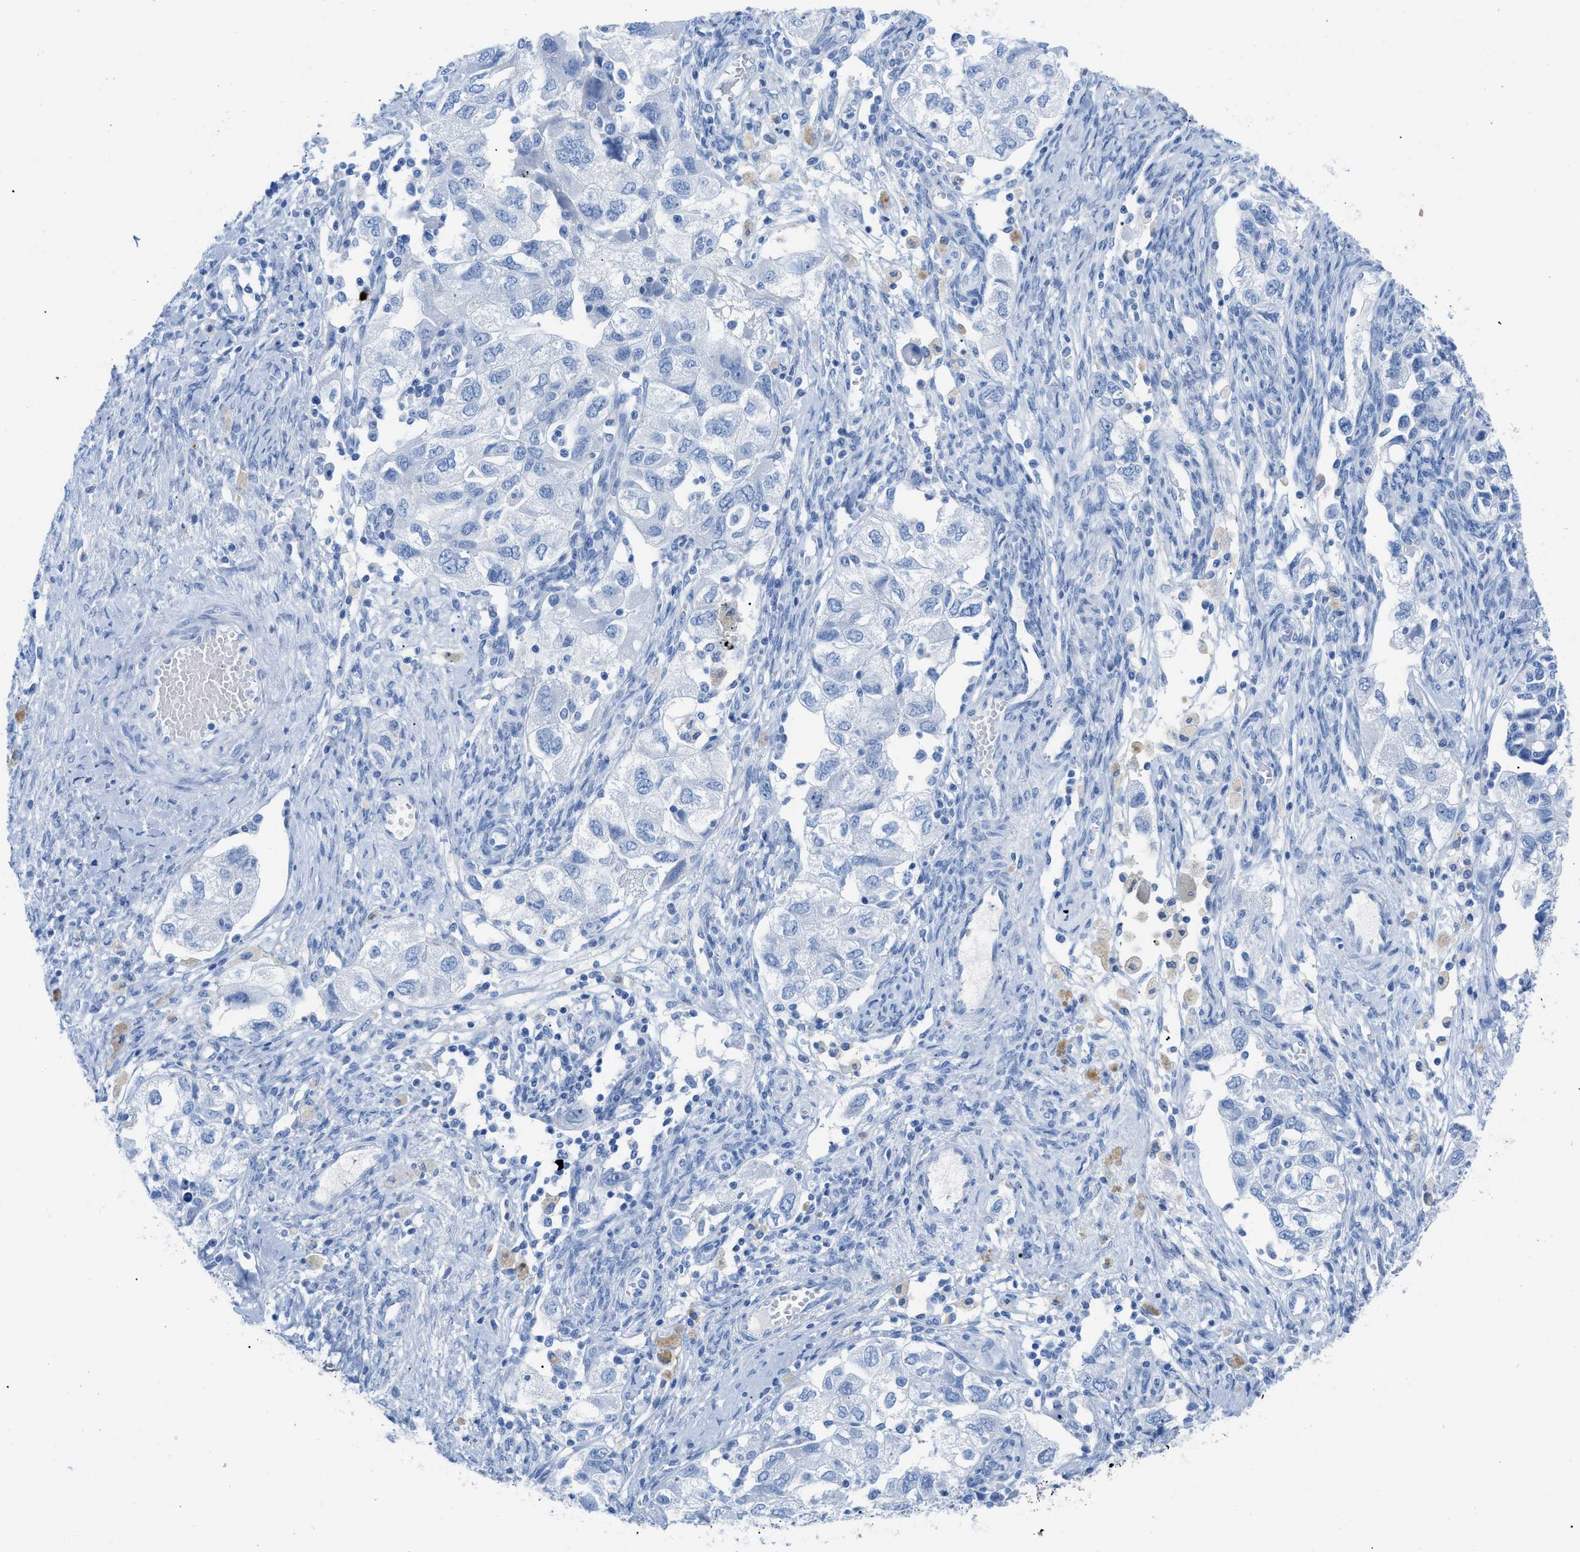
{"staining": {"intensity": "negative", "quantity": "none", "location": "none"}, "tissue": "ovarian cancer", "cell_type": "Tumor cells", "image_type": "cancer", "snomed": [{"axis": "morphology", "description": "Carcinoma, NOS"}, {"axis": "morphology", "description": "Cystadenocarcinoma, serous, NOS"}, {"axis": "topography", "description": "Ovary"}], "caption": "Tumor cells are negative for brown protein staining in ovarian cancer (carcinoma).", "gene": "TCL1A", "patient": {"sex": "female", "age": 69}}